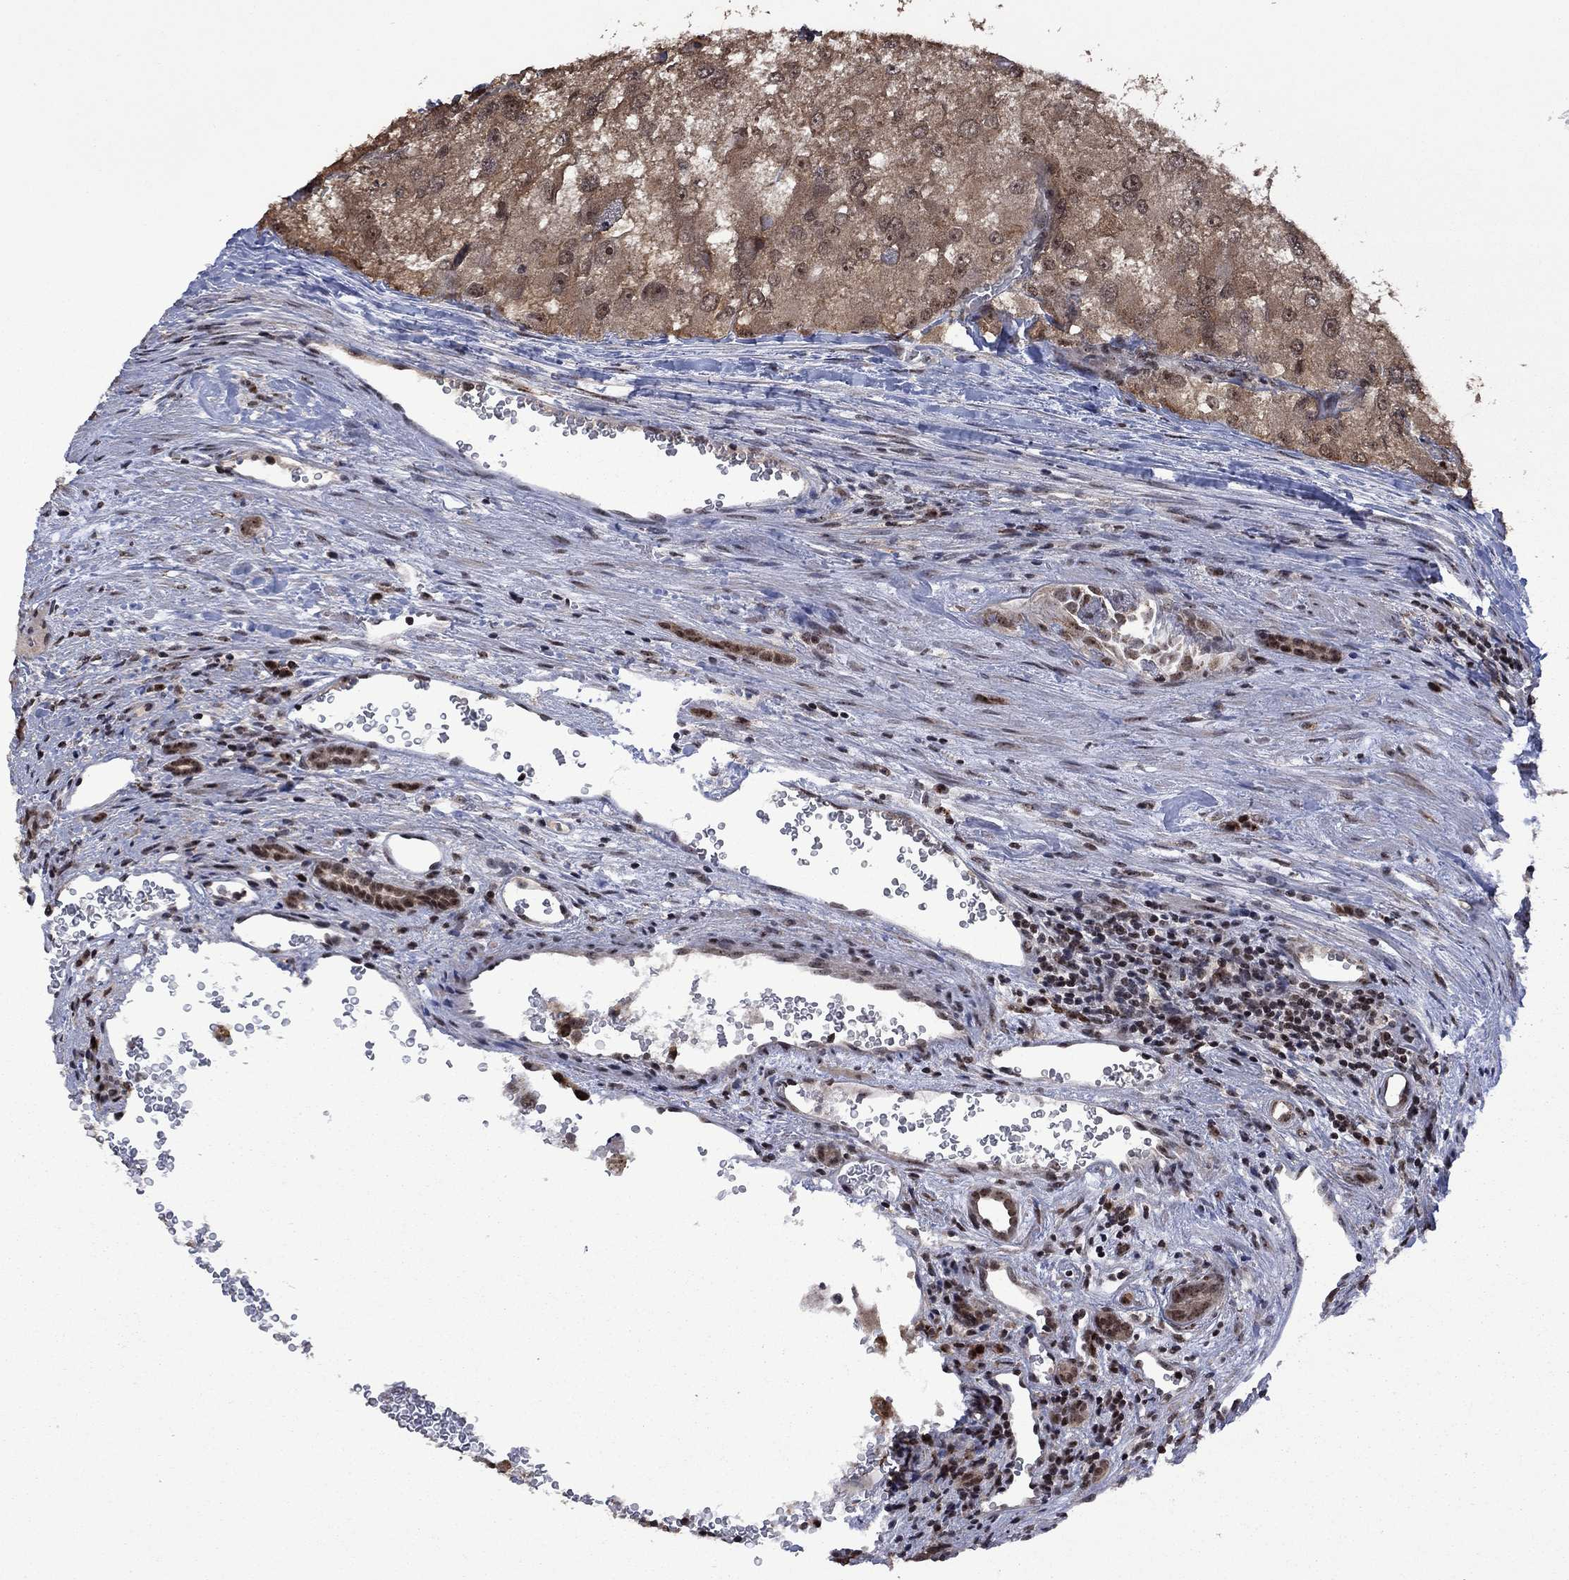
{"staining": {"intensity": "moderate", "quantity": ">75%", "location": "cytoplasmic/membranous"}, "tissue": "renal cancer", "cell_type": "Tumor cells", "image_type": "cancer", "snomed": [{"axis": "morphology", "description": "Adenocarcinoma, NOS"}, {"axis": "topography", "description": "Kidney"}], "caption": "IHC photomicrograph of human renal adenocarcinoma stained for a protein (brown), which displays medium levels of moderate cytoplasmic/membranous staining in approximately >75% of tumor cells.", "gene": "FBL", "patient": {"sex": "female", "age": 70}}